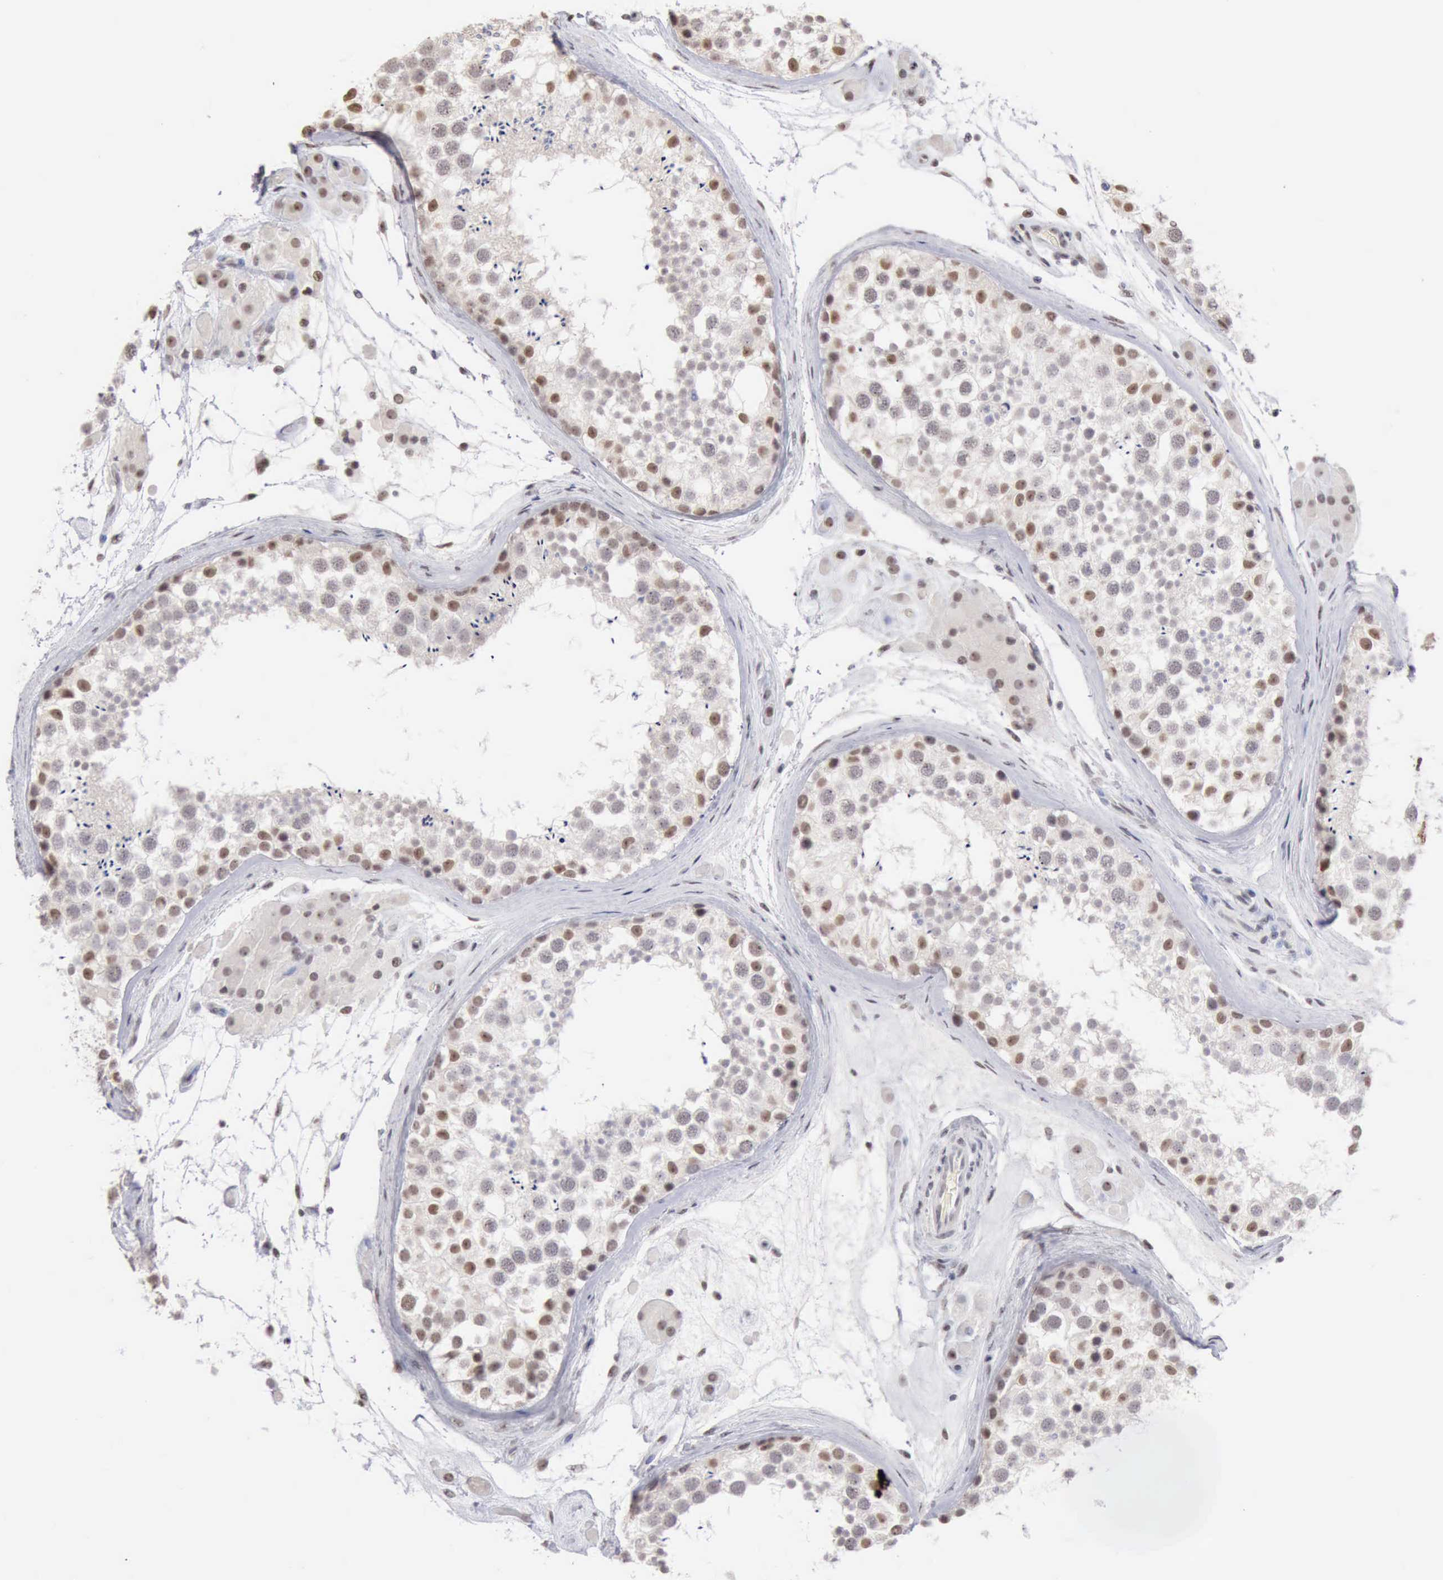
{"staining": {"intensity": "weak", "quantity": "<25%", "location": "nuclear"}, "tissue": "testis", "cell_type": "Cells in seminiferous ducts", "image_type": "normal", "snomed": [{"axis": "morphology", "description": "Normal tissue, NOS"}, {"axis": "topography", "description": "Testis"}], "caption": "An immunohistochemistry (IHC) image of unremarkable testis is shown. There is no staining in cells in seminiferous ducts of testis.", "gene": "TAF1", "patient": {"sex": "male", "age": 46}}